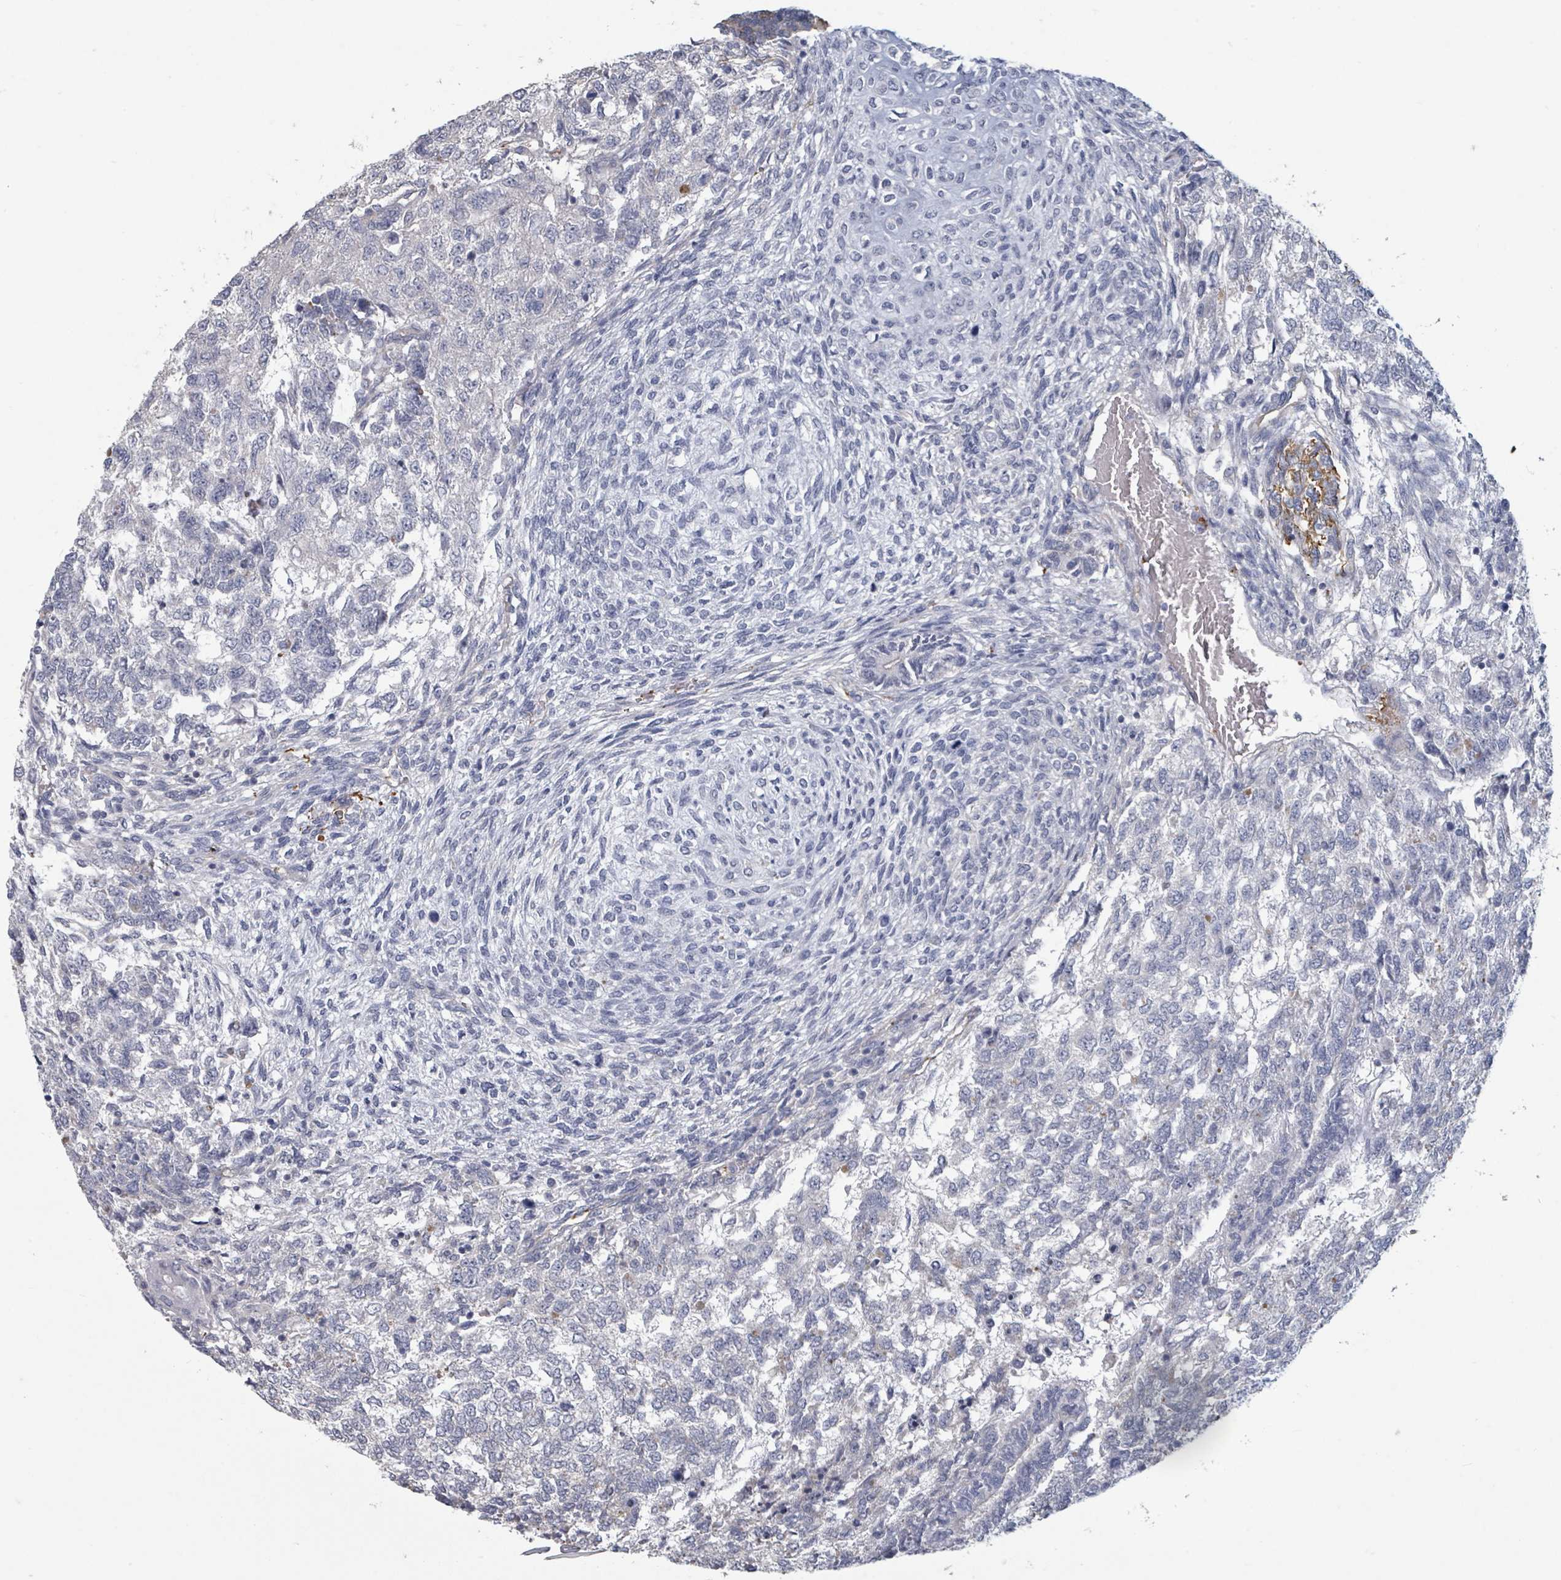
{"staining": {"intensity": "negative", "quantity": "none", "location": "none"}, "tissue": "testis cancer", "cell_type": "Tumor cells", "image_type": "cancer", "snomed": [{"axis": "morphology", "description": "Carcinoma, Embryonal, NOS"}, {"axis": "topography", "description": "Testis"}], "caption": "High power microscopy image of an immunohistochemistry photomicrograph of testis embryonal carcinoma, revealing no significant positivity in tumor cells.", "gene": "PLAUR", "patient": {"sex": "male", "age": 23}}